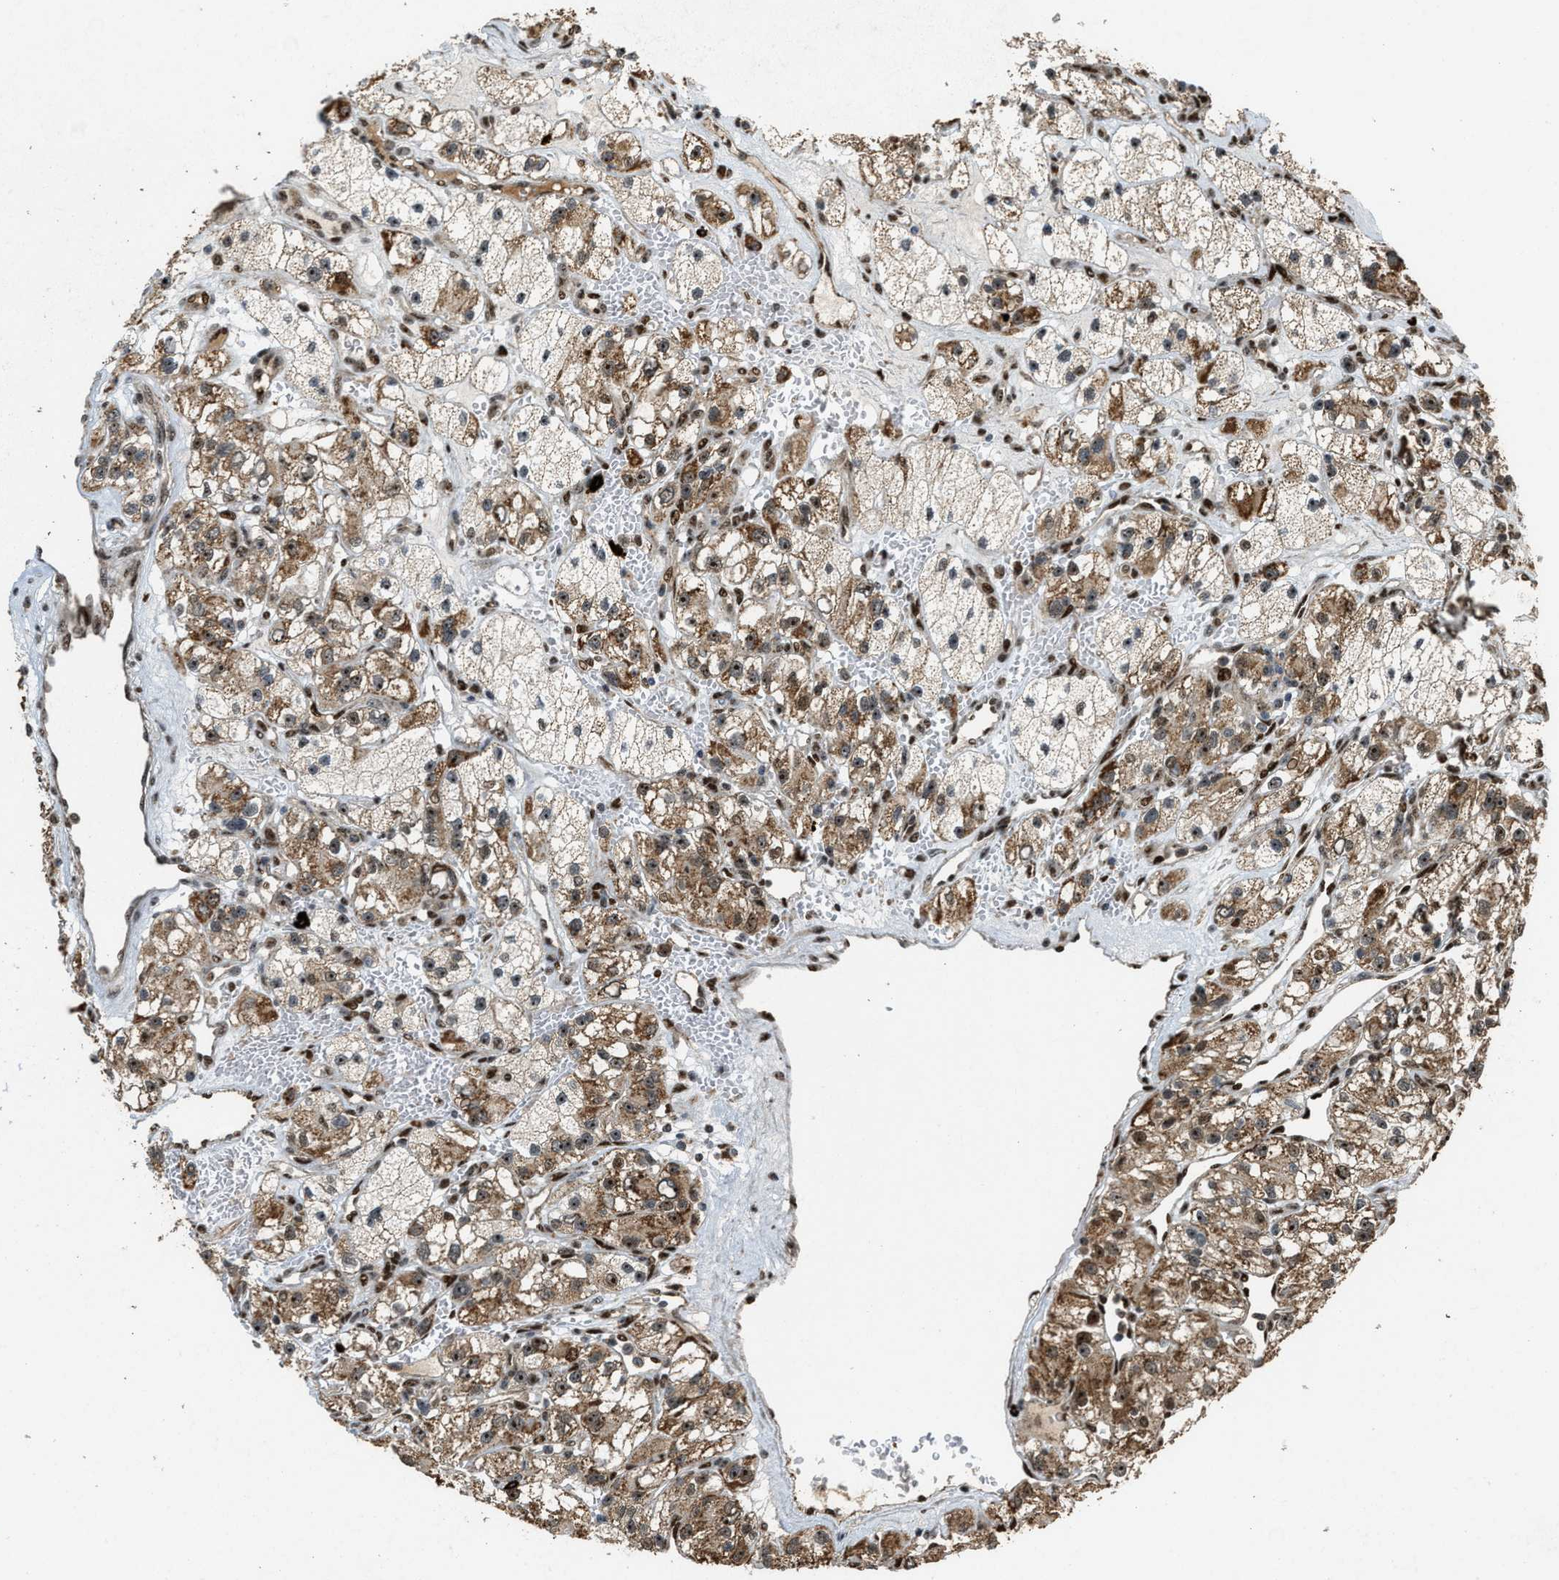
{"staining": {"intensity": "moderate", "quantity": ">75%", "location": "cytoplasmic/membranous,nuclear"}, "tissue": "renal cancer", "cell_type": "Tumor cells", "image_type": "cancer", "snomed": [{"axis": "morphology", "description": "Adenocarcinoma, NOS"}, {"axis": "topography", "description": "Kidney"}], "caption": "The image reveals a brown stain indicating the presence of a protein in the cytoplasmic/membranous and nuclear of tumor cells in renal cancer (adenocarcinoma).", "gene": "ZNF687", "patient": {"sex": "female", "age": 57}}